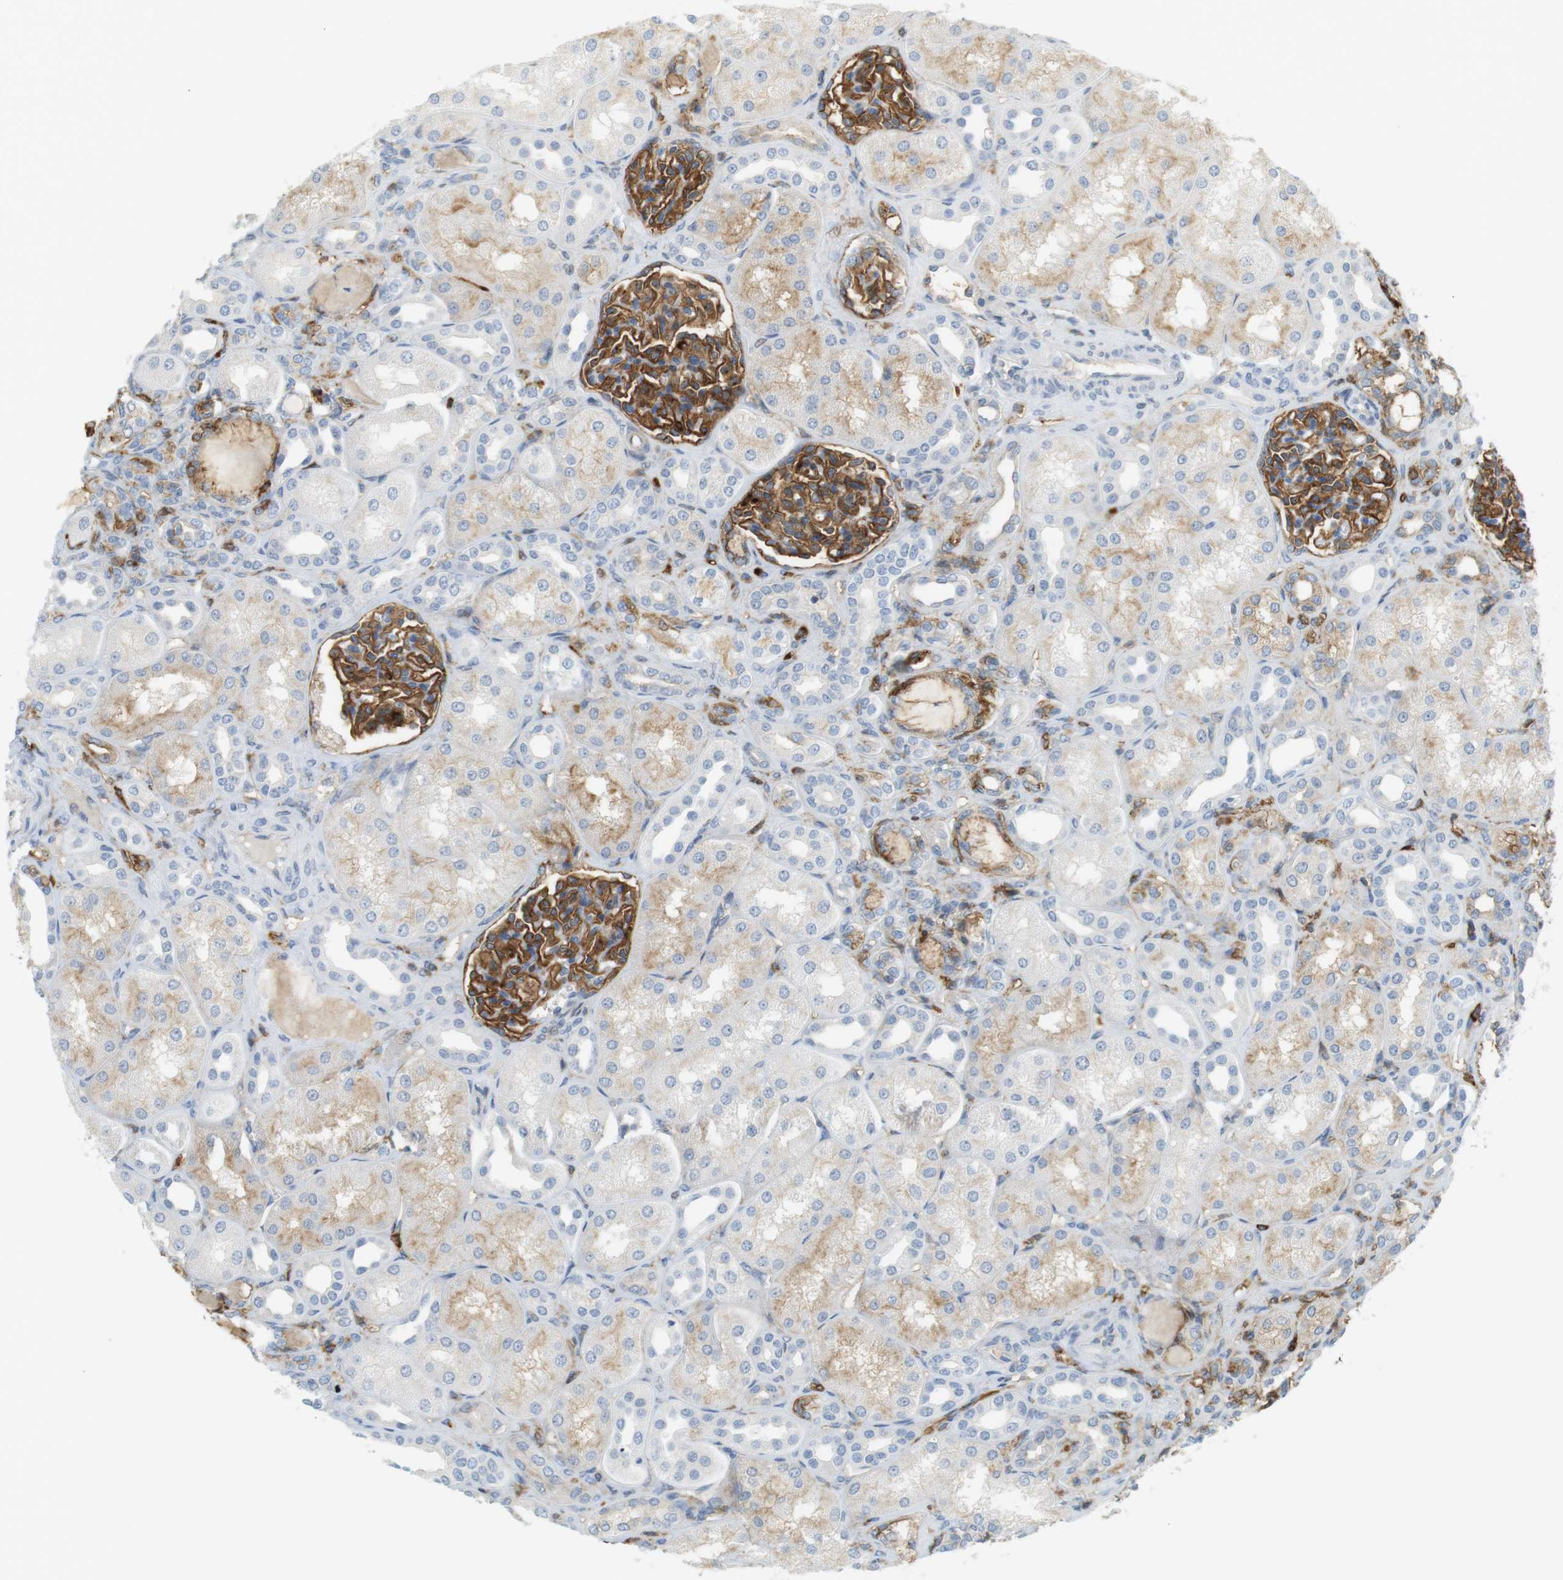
{"staining": {"intensity": "strong", "quantity": "25%-75%", "location": "cytoplasmic/membranous"}, "tissue": "kidney", "cell_type": "Cells in glomeruli", "image_type": "normal", "snomed": [{"axis": "morphology", "description": "Normal tissue, NOS"}, {"axis": "topography", "description": "Kidney"}], "caption": "Protein analysis of benign kidney exhibits strong cytoplasmic/membranous positivity in about 25%-75% of cells in glomeruli. (DAB (3,3'-diaminobenzidine) = brown stain, brightfield microscopy at high magnification).", "gene": "SIRPA", "patient": {"sex": "male", "age": 7}}